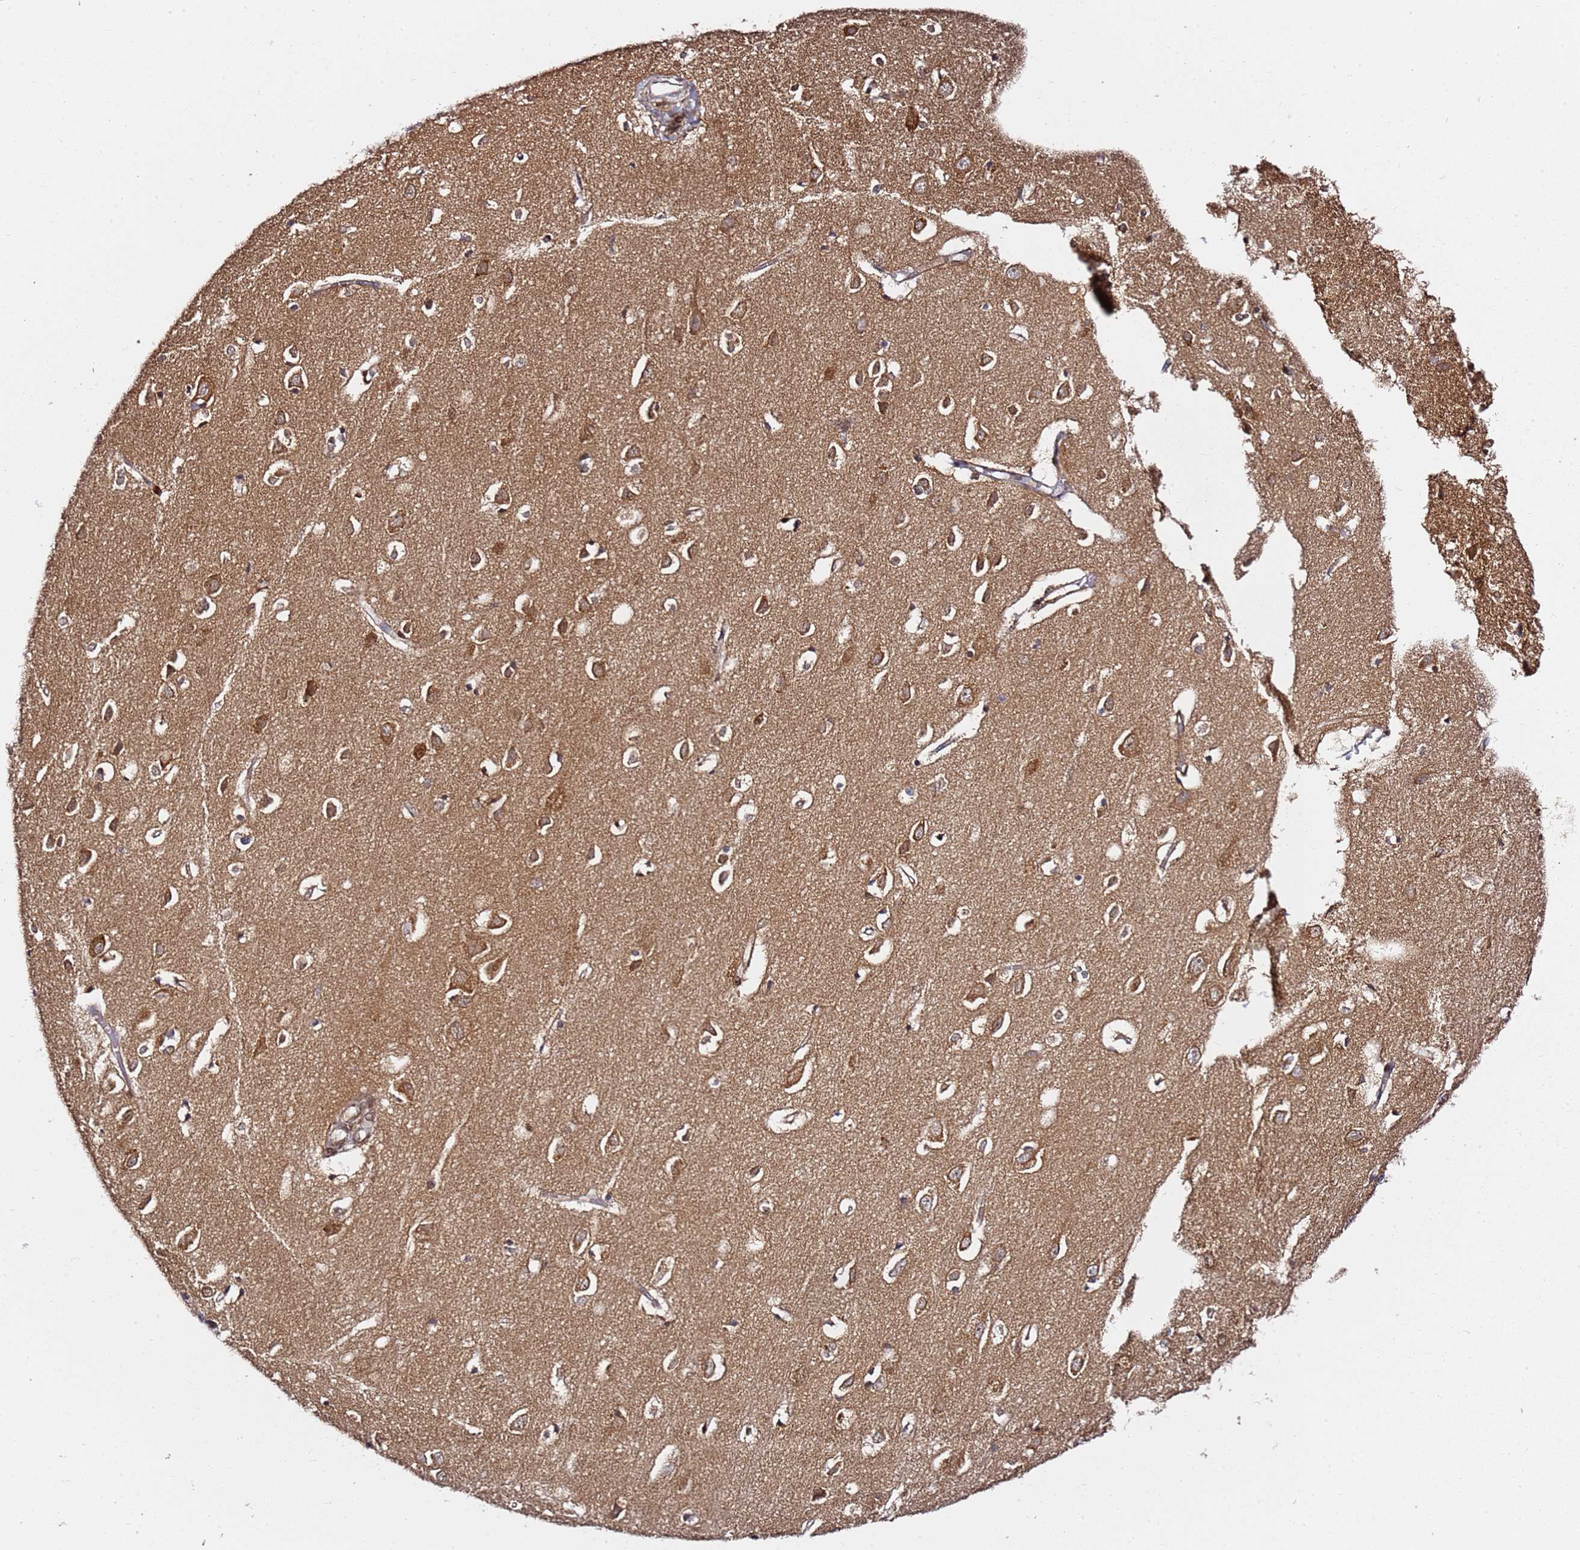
{"staining": {"intensity": "moderate", "quantity": ">75%", "location": "cytoplasmic/membranous"}, "tissue": "cerebral cortex", "cell_type": "Endothelial cells", "image_type": "normal", "snomed": [{"axis": "morphology", "description": "Normal tissue, NOS"}, {"axis": "topography", "description": "Cerebral cortex"}], "caption": "Moderate cytoplasmic/membranous staining for a protein is present in about >75% of endothelial cells of unremarkable cerebral cortex using immunohistochemistry.", "gene": "TP53AIP1", "patient": {"sex": "female", "age": 64}}